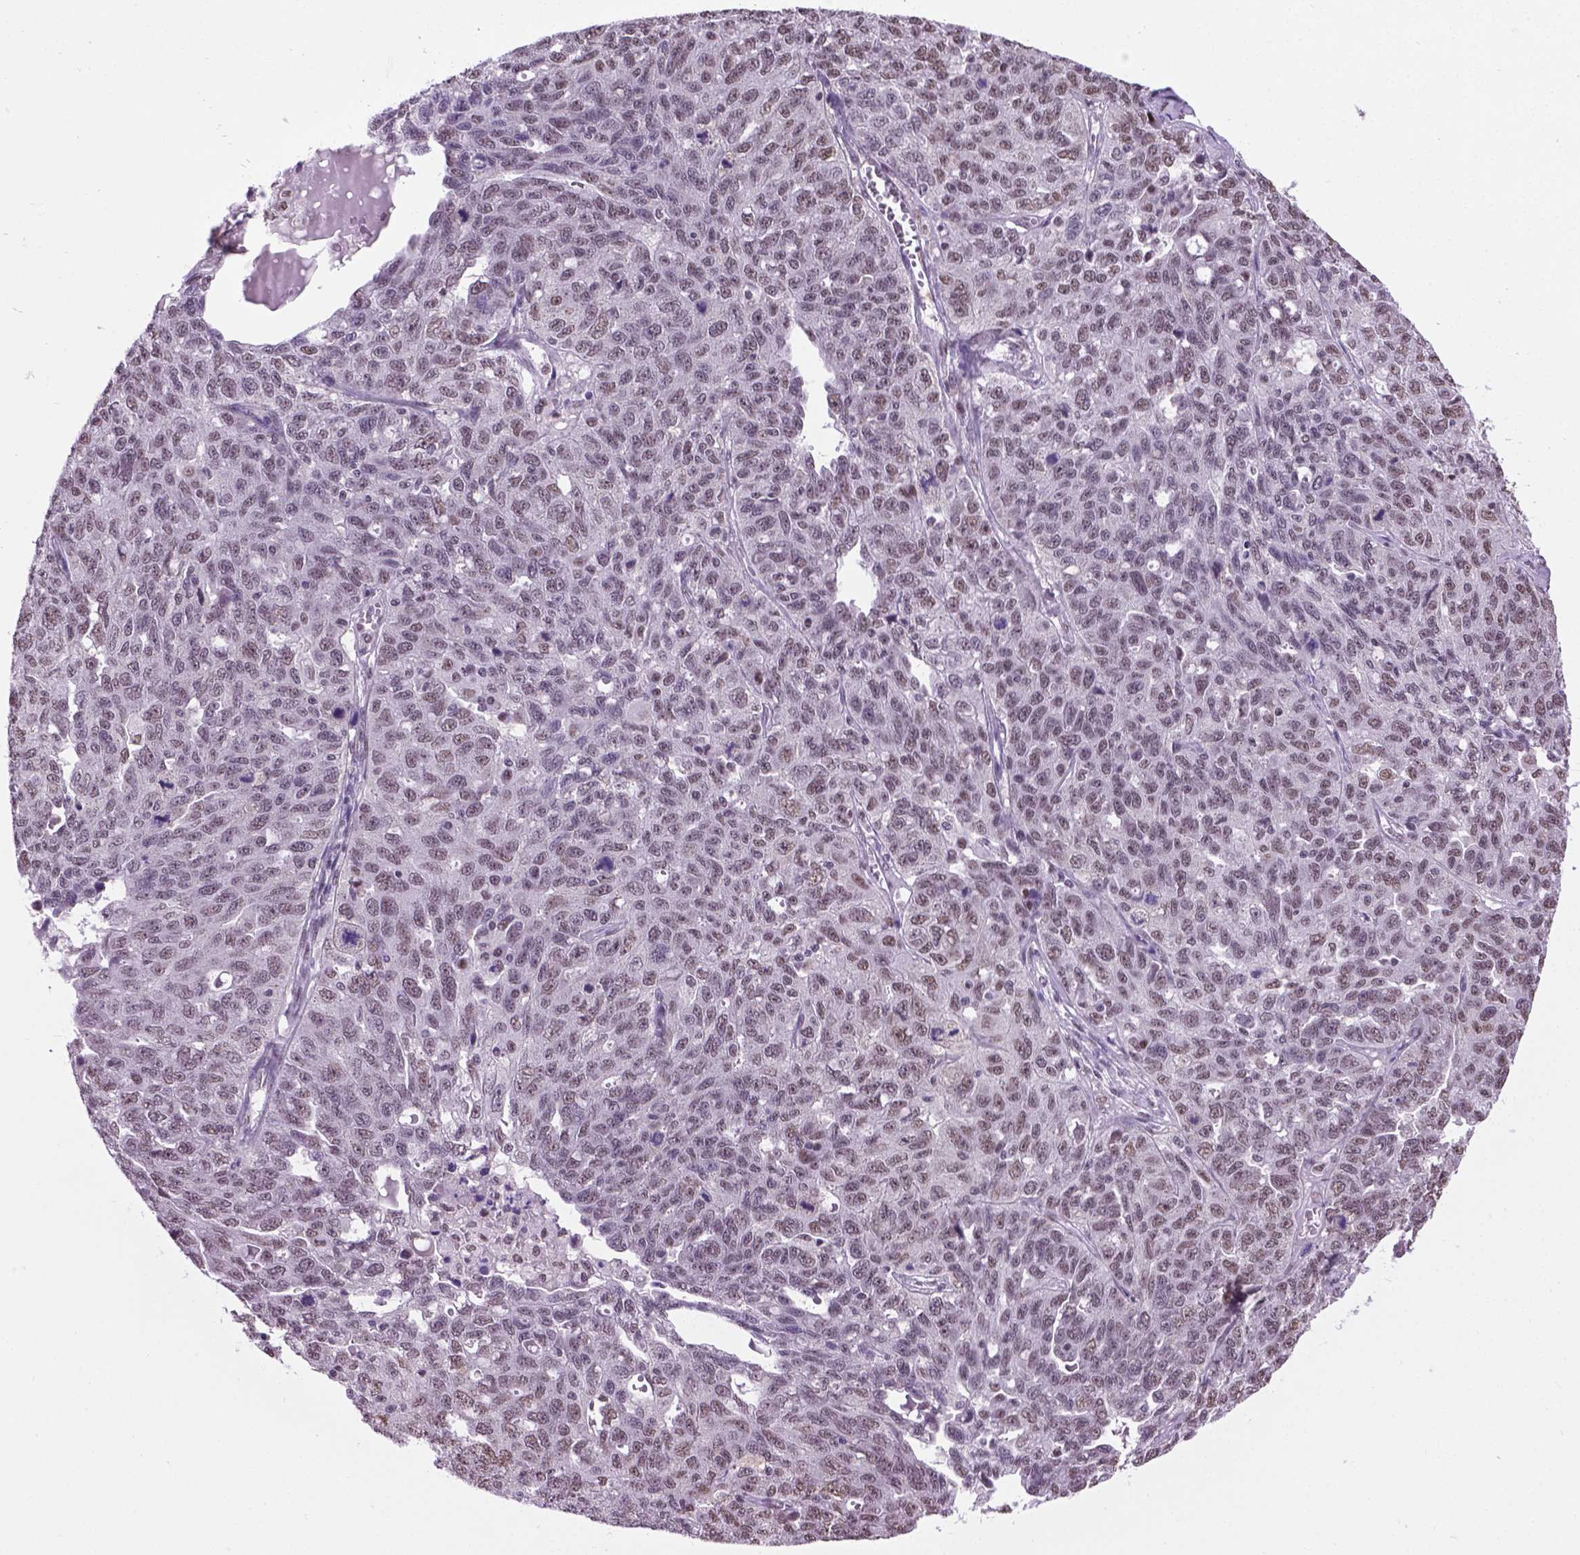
{"staining": {"intensity": "weak", "quantity": "25%-75%", "location": "nuclear"}, "tissue": "ovarian cancer", "cell_type": "Tumor cells", "image_type": "cancer", "snomed": [{"axis": "morphology", "description": "Cystadenocarcinoma, serous, NOS"}, {"axis": "topography", "description": "Ovary"}], "caption": "Immunohistochemistry of serous cystadenocarcinoma (ovarian) shows low levels of weak nuclear expression in approximately 25%-75% of tumor cells.", "gene": "ABI2", "patient": {"sex": "female", "age": 71}}